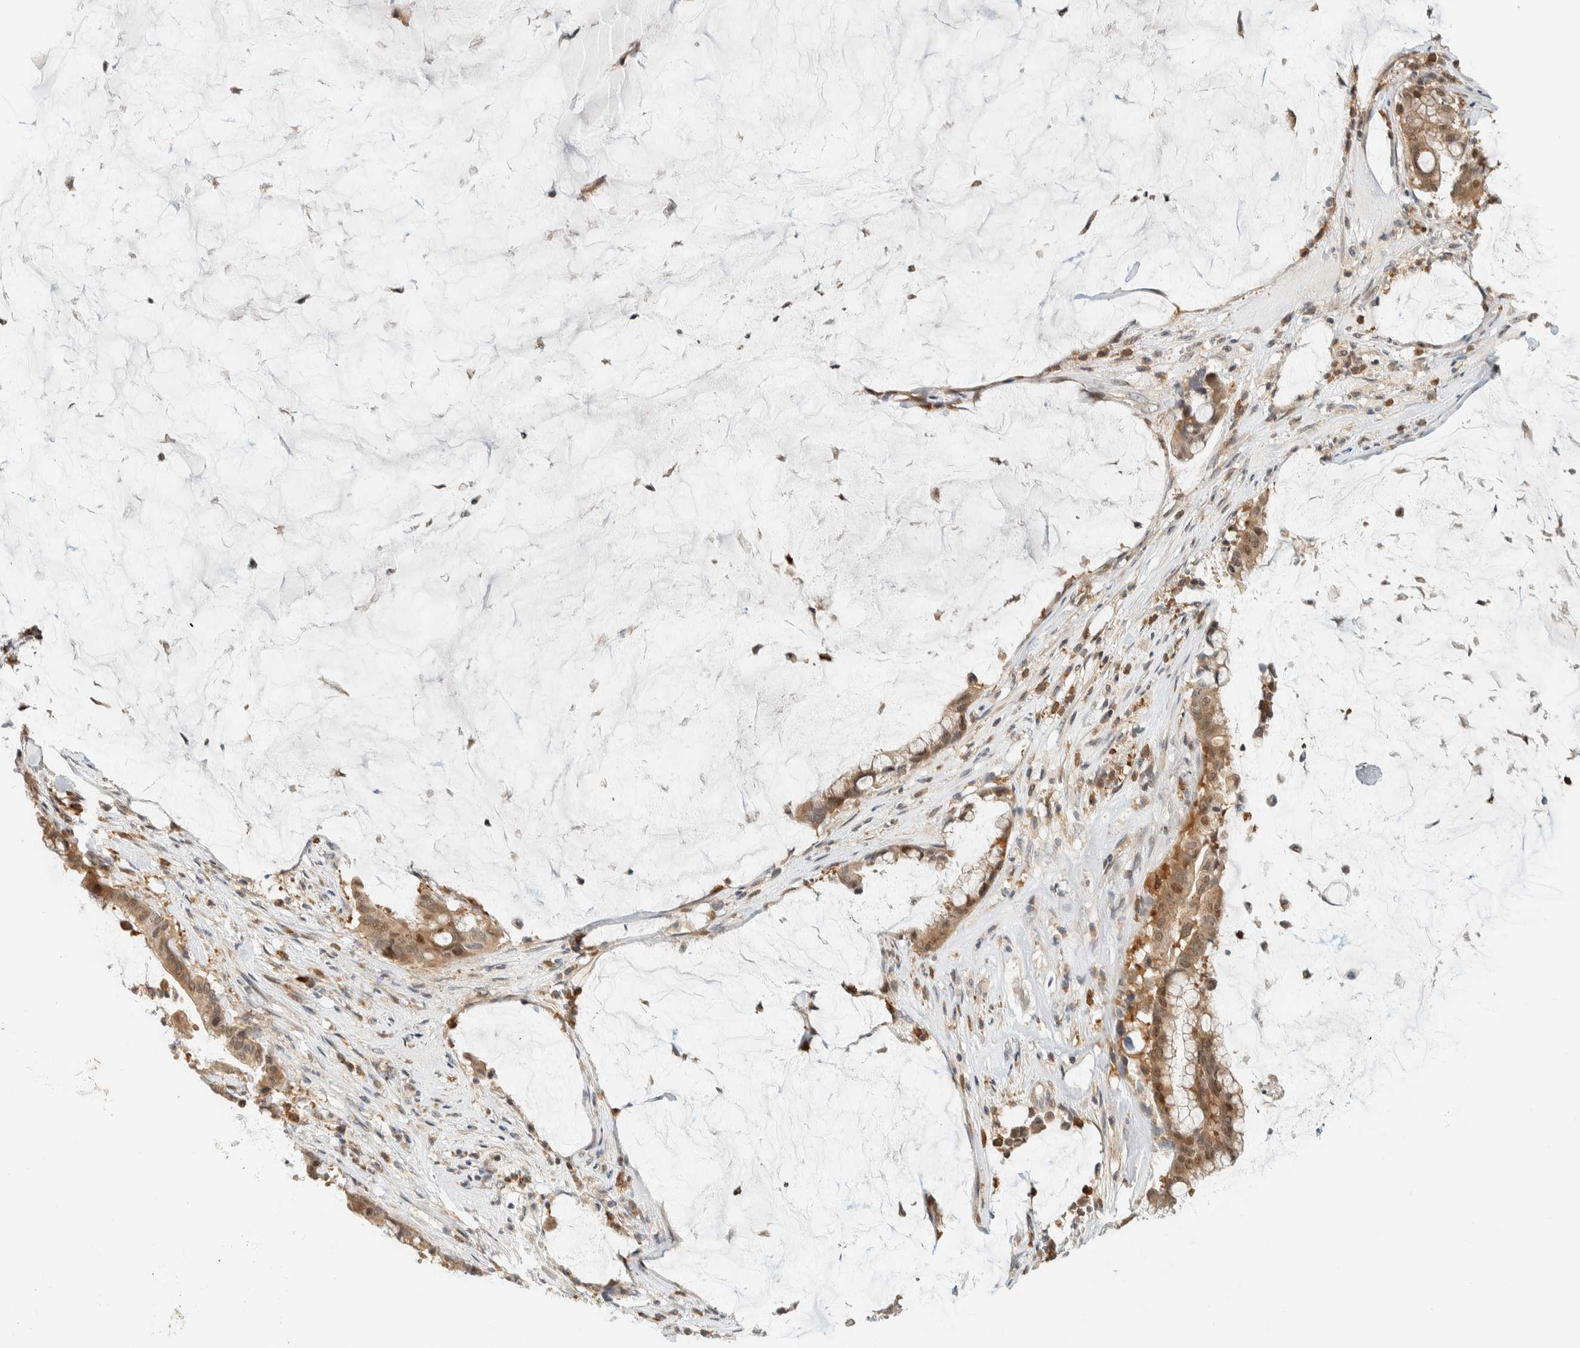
{"staining": {"intensity": "moderate", "quantity": ">75%", "location": "cytoplasmic/membranous"}, "tissue": "pancreatic cancer", "cell_type": "Tumor cells", "image_type": "cancer", "snomed": [{"axis": "morphology", "description": "Adenocarcinoma, NOS"}, {"axis": "topography", "description": "Pancreas"}], "caption": "Moderate cytoplasmic/membranous staining is seen in about >75% of tumor cells in pancreatic adenocarcinoma.", "gene": "CCDC171", "patient": {"sex": "male", "age": 41}}